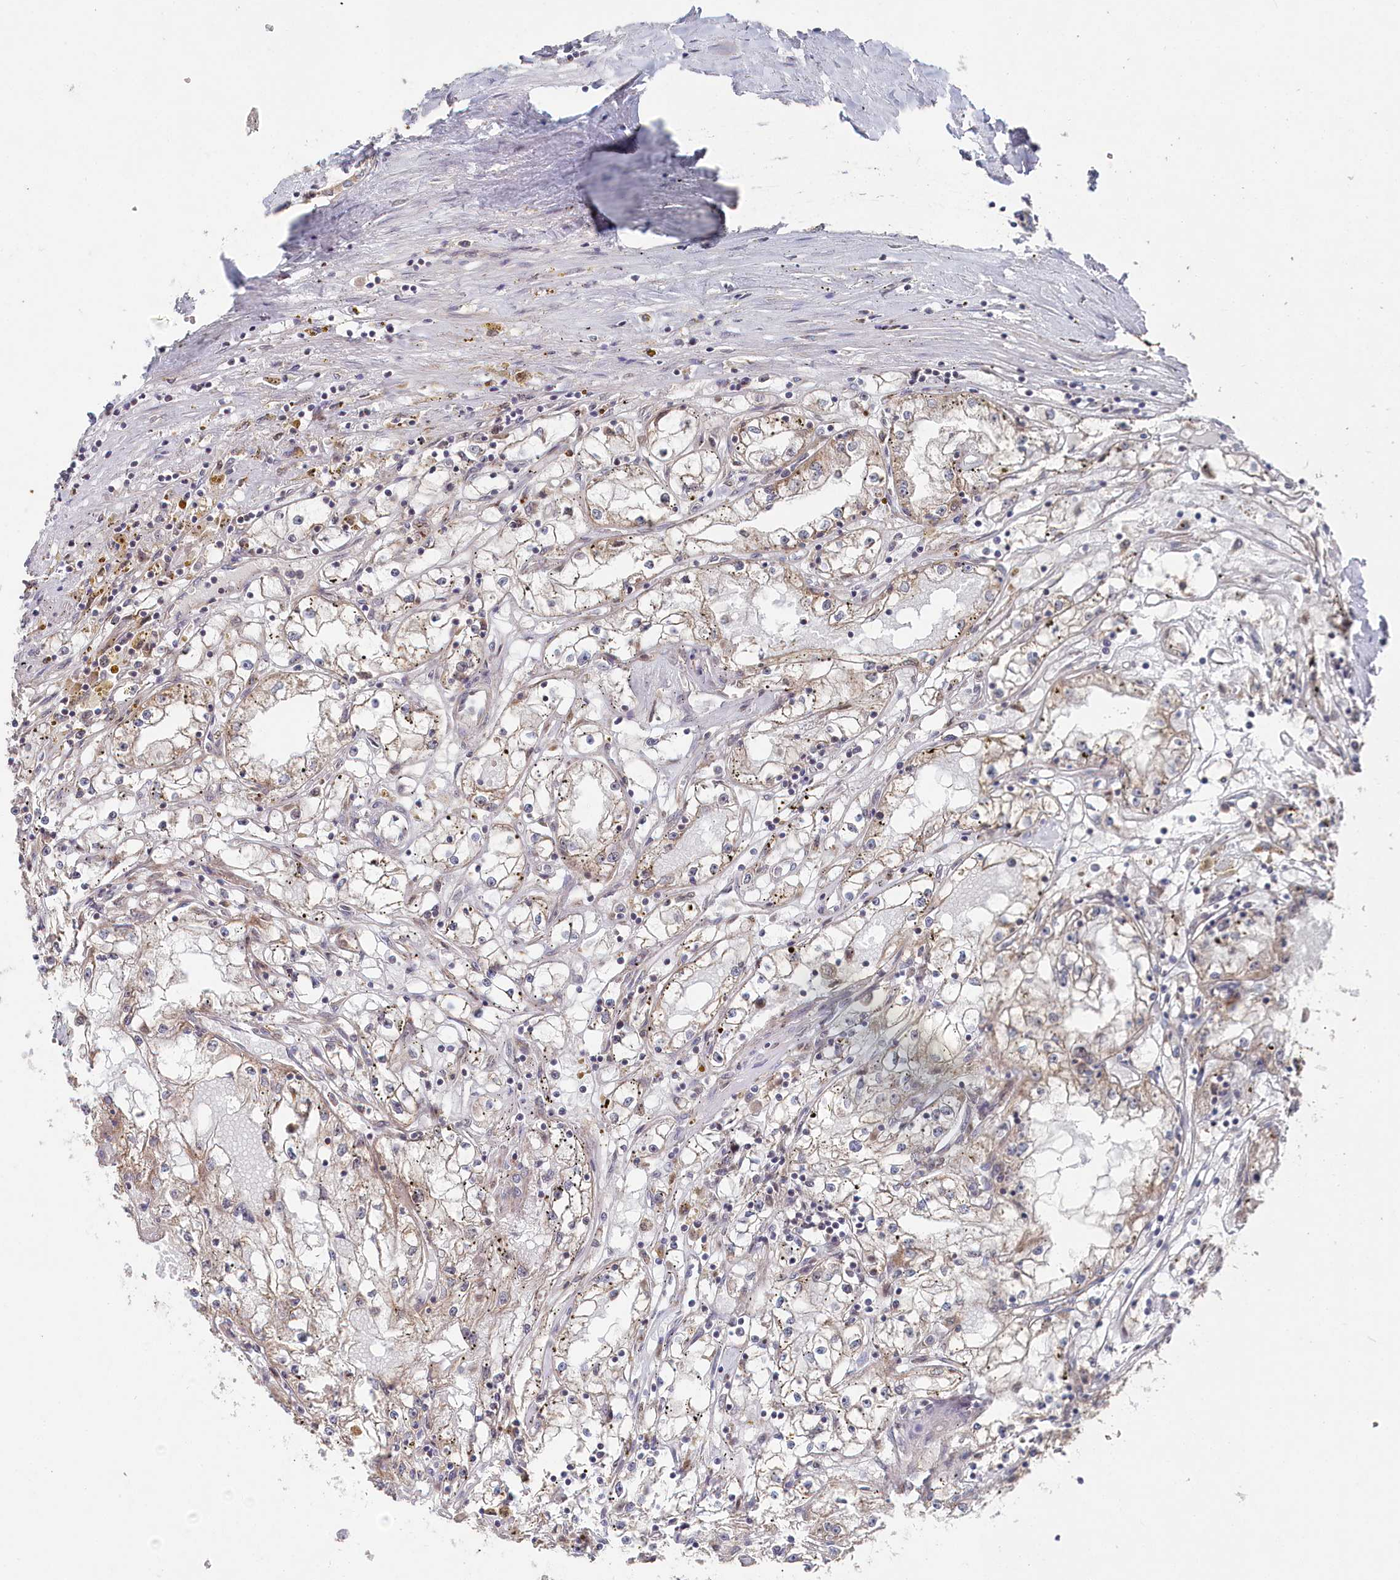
{"staining": {"intensity": "weak", "quantity": "25%-75%", "location": "cytoplasmic/membranous"}, "tissue": "renal cancer", "cell_type": "Tumor cells", "image_type": "cancer", "snomed": [{"axis": "morphology", "description": "Adenocarcinoma, NOS"}, {"axis": "topography", "description": "Kidney"}], "caption": "Renal cancer (adenocarcinoma) tissue reveals weak cytoplasmic/membranous positivity in about 25%-75% of tumor cells, visualized by immunohistochemistry.", "gene": "WAPL", "patient": {"sex": "male", "age": 56}}